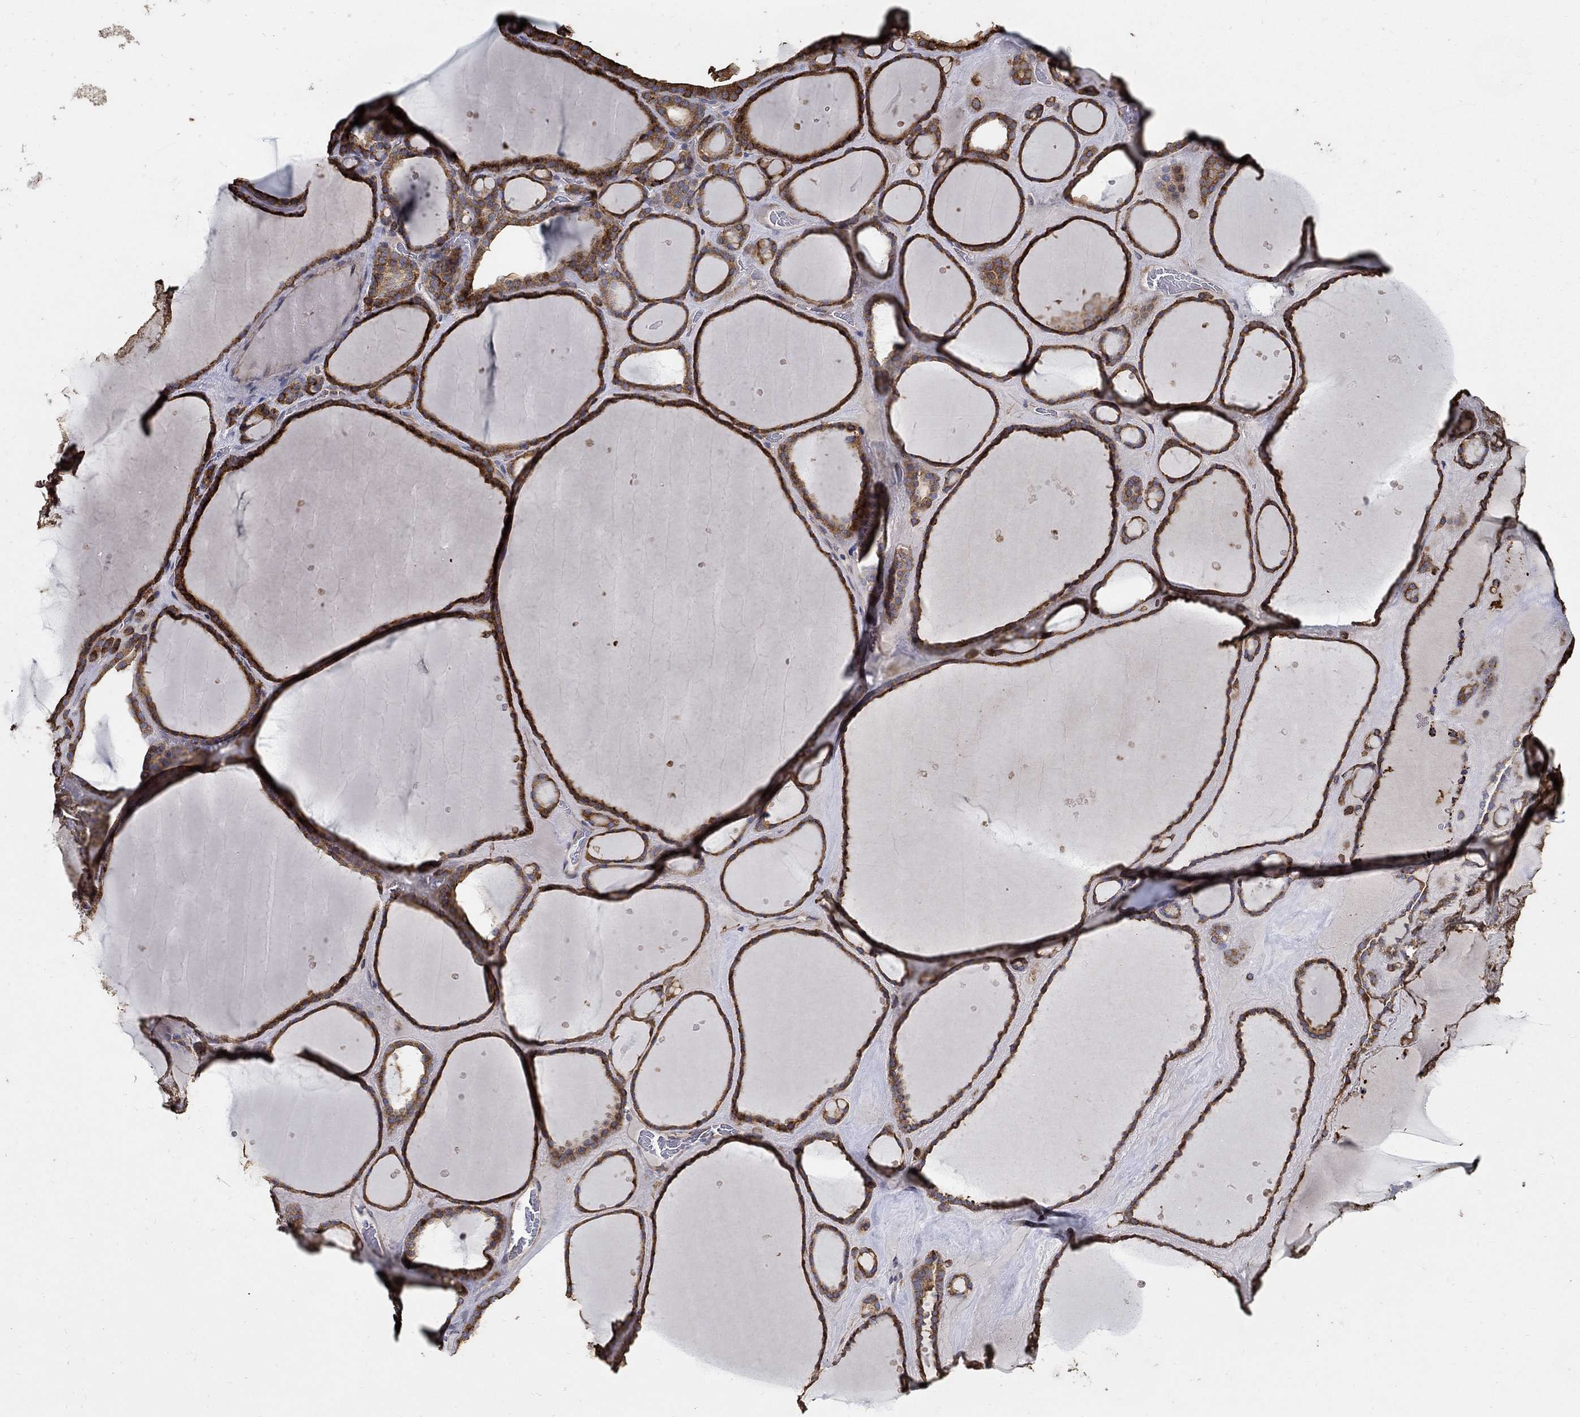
{"staining": {"intensity": "strong", "quantity": ">75%", "location": "cytoplasmic/membranous"}, "tissue": "thyroid gland", "cell_type": "Glandular cells", "image_type": "normal", "snomed": [{"axis": "morphology", "description": "Normal tissue, NOS"}, {"axis": "topography", "description": "Thyroid gland"}], "caption": "Brown immunohistochemical staining in benign human thyroid gland reveals strong cytoplasmic/membranous expression in approximately >75% of glandular cells. (brown staining indicates protein expression, while blue staining denotes nuclei).", "gene": "EMILIN3", "patient": {"sex": "male", "age": 63}}